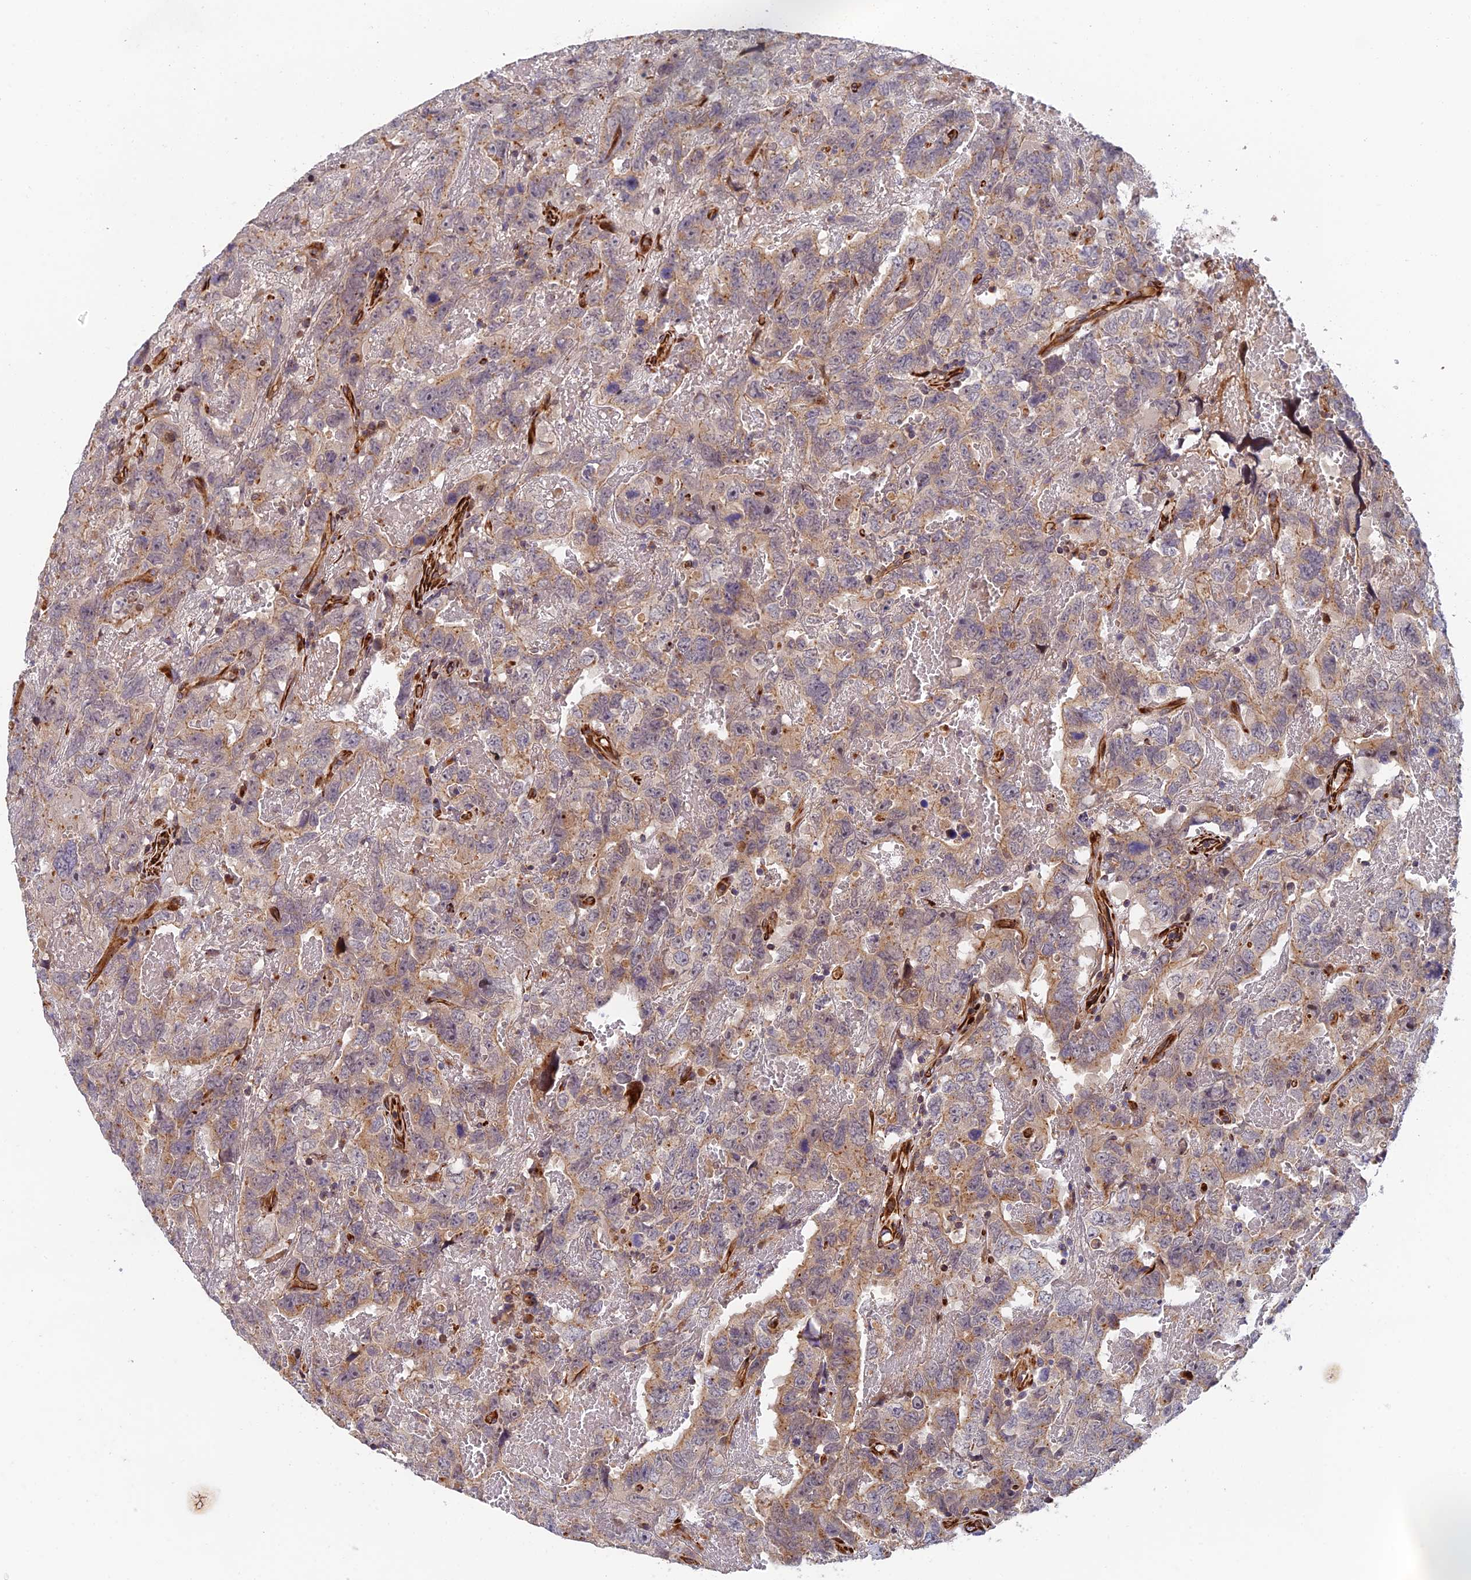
{"staining": {"intensity": "weak", "quantity": "25%-75%", "location": "cytoplasmic/membranous"}, "tissue": "testis cancer", "cell_type": "Tumor cells", "image_type": "cancer", "snomed": [{"axis": "morphology", "description": "Carcinoma, Embryonal, NOS"}, {"axis": "topography", "description": "Testis"}], "caption": "A histopathology image of testis cancer (embryonal carcinoma) stained for a protein demonstrates weak cytoplasmic/membranous brown staining in tumor cells.", "gene": "PPP2R3C", "patient": {"sex": "male", "age": 45}}